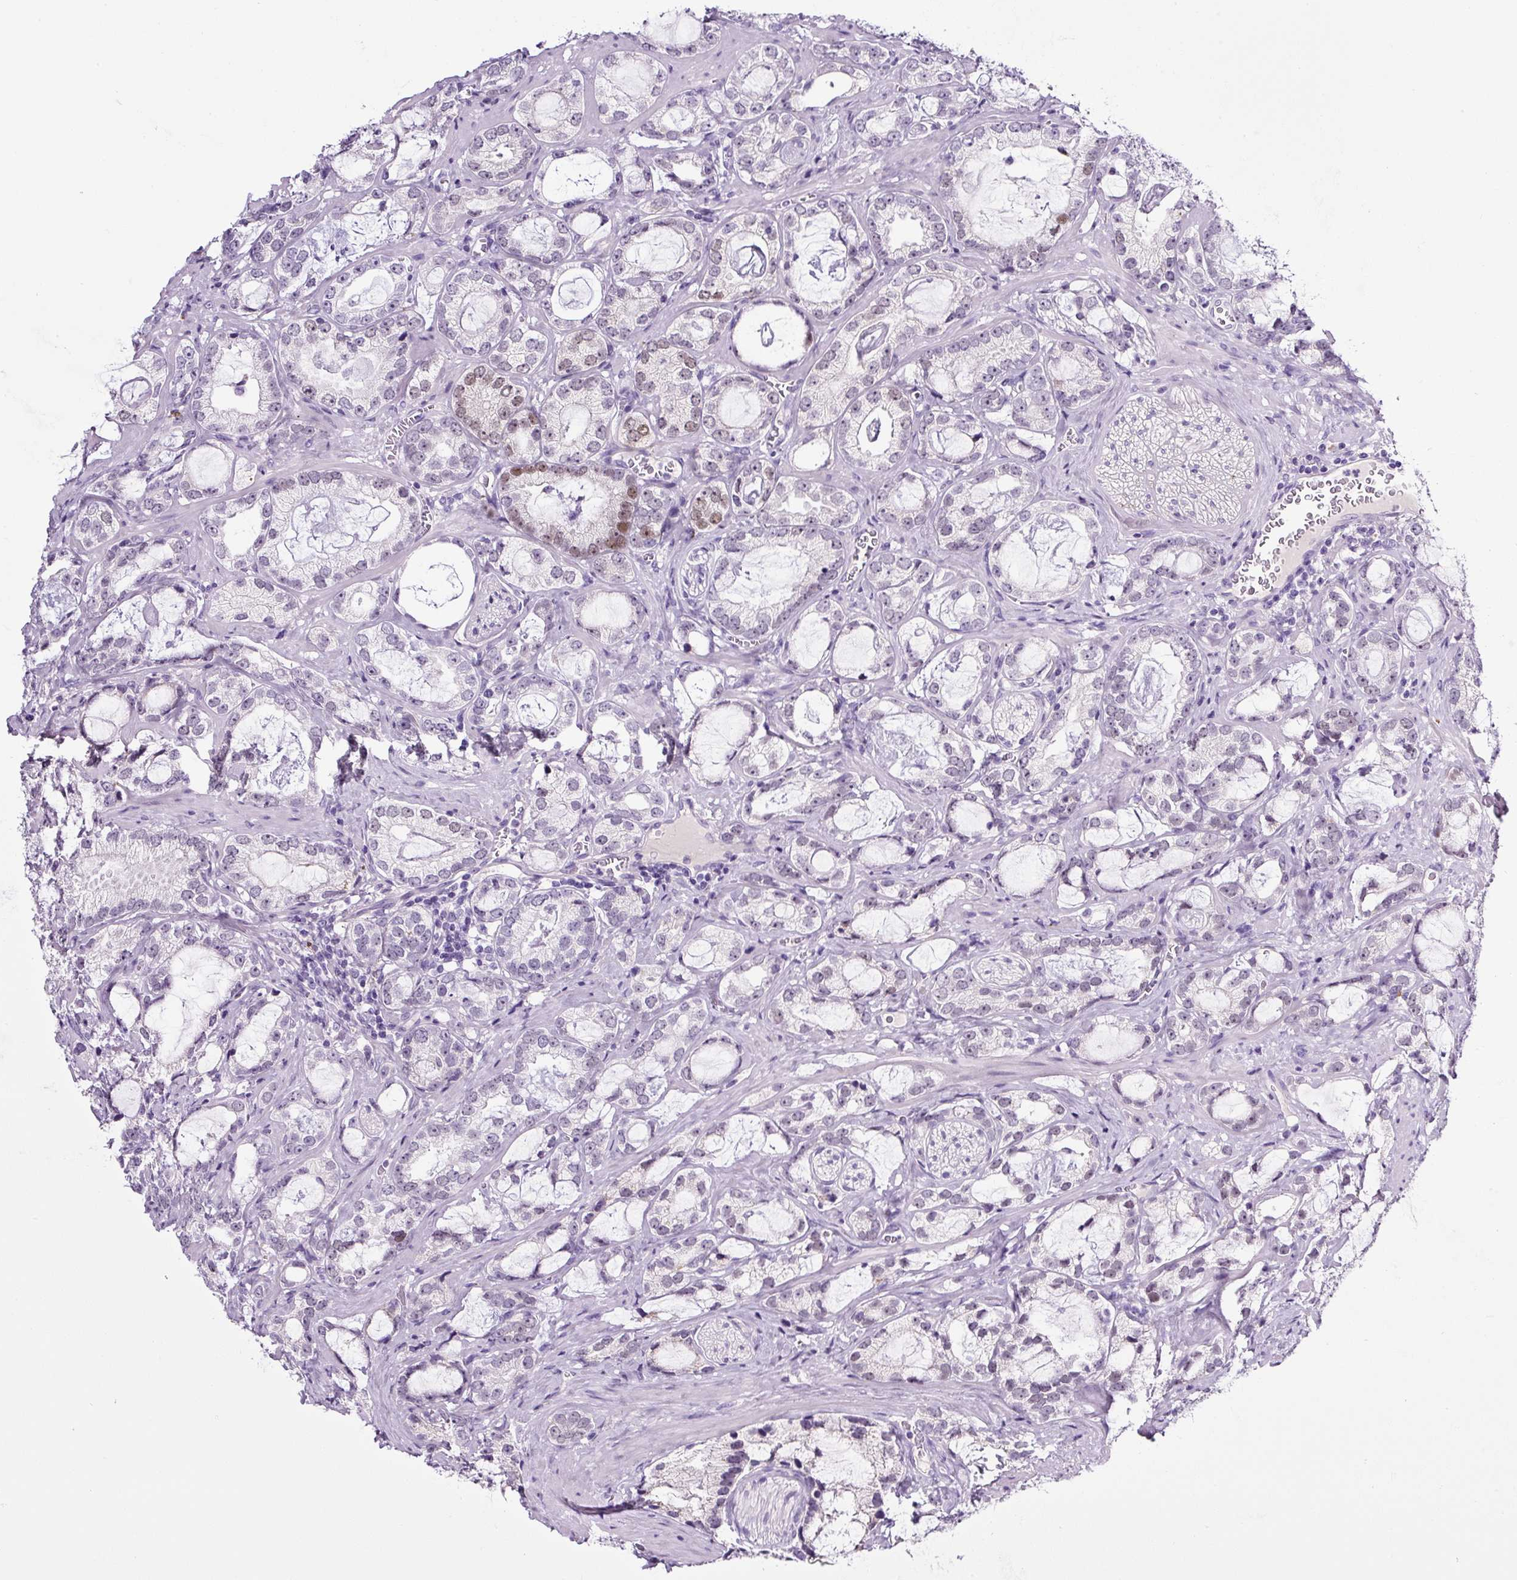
{"staining": {"intensity": "moderate", "quantity": "<25%", "location": "nuclear"}, "tissue": "prostate cancer", "cell_type": "Tumor cells", "image_type": "cancer", "snomed": [{"axis": "morphology", "description": "Adenocarcinoma, Medium grade"}, {"axis": "topography", "description": "Prostate"}], "caption": "Moderate nuclear positivity for a protein is identified in approximately <25% of tumor cells of prostate cancer using immunohistochemistry.", "gene": "SP8", "patient": {"sex": "male", "age": 57}}